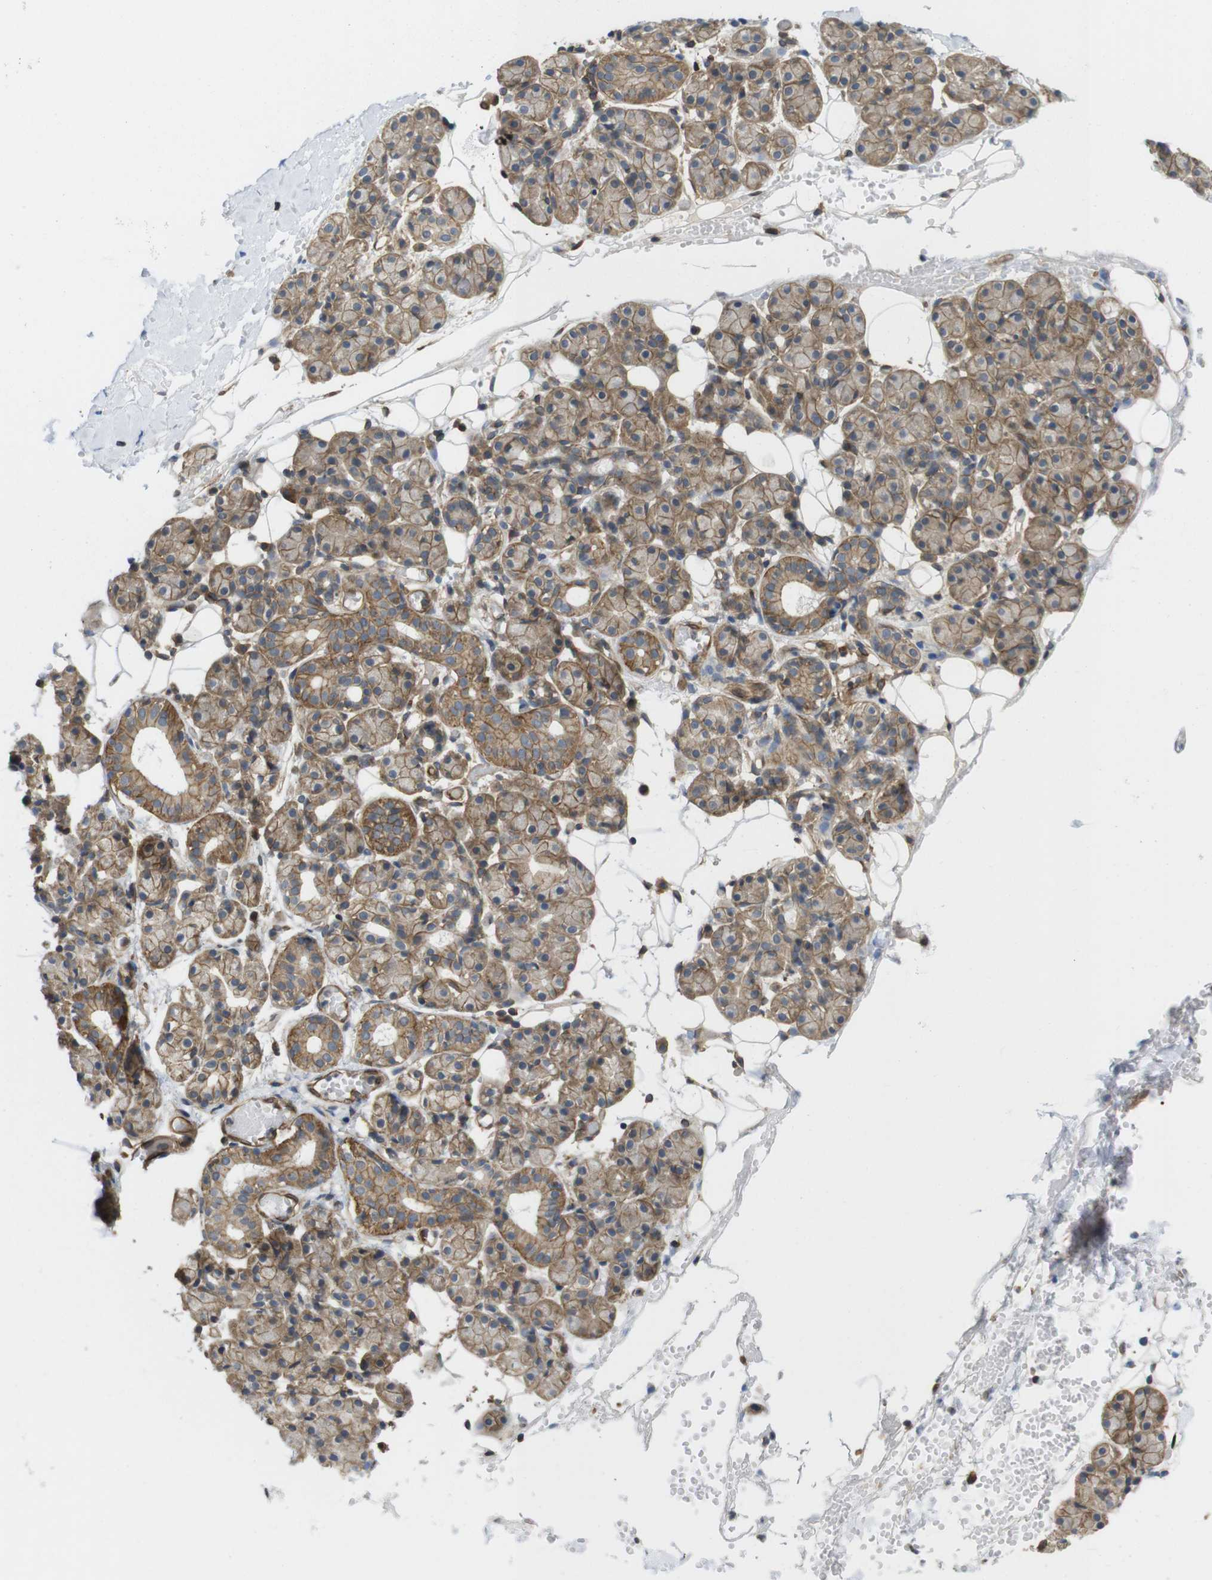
{"staining": {"intensity": "moderate", "quantity": ">75%", "location": "cytoplasmic/membranous"}, "tissue": "salivary gland", "cell_type": "Glandular cells", "image_type": "normal", "snomed": [{"axis": "morphology", "description": "Normal tissue, NOS"}, {"axis": "topography", "description": "Salivary gland"}], "caption": "Immunohistochemistry (IHC) (DAB (3,3'-diaminobenzidine)) staining of unremarkable salivary gland reveals moderate cytoplasmic/membranous protein positivity in approximately >75% of glandular cells. Using DAB (3,3'-diaminobenzidine) (brown) and hematoxylin (blue) stains, captured at high magnification using brightfield microscopy.", "gene": "ZDHHC5", "patient": {"sex": "male", "age": 63}}